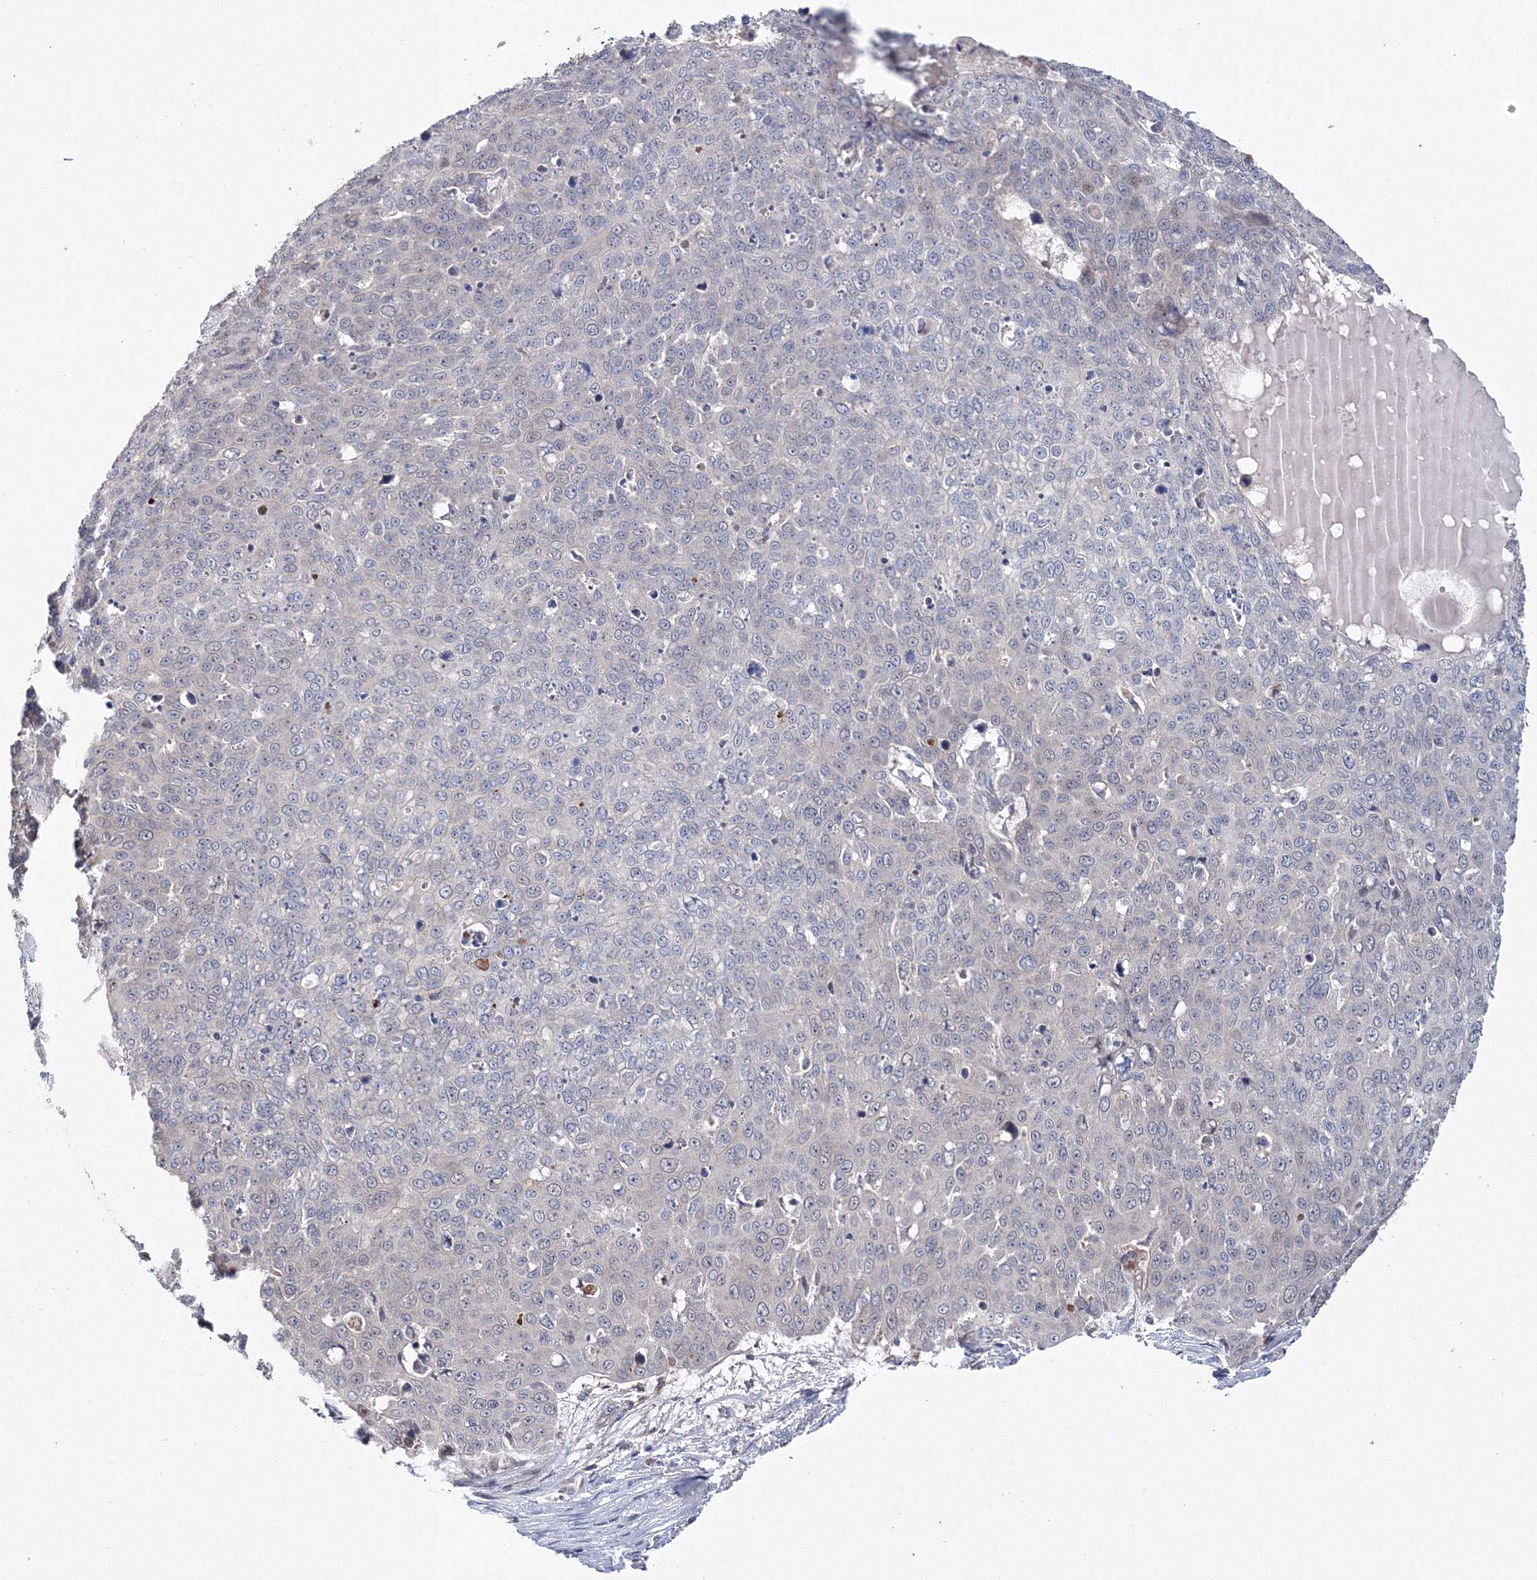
{"staining": {"intensity": "negative", "quantity": "none", "location": "none"}, "tissue": "skin cancer", "cell_type": "Tumor cells", "image_type": "cancer", "snomed": [{"axis": "morphology", "description": "Squamous cell carcinoma, NOS"}, {"axis": "topography", "description": "Skin"}], "caption": "Immunohistochemistry (IHC) histopathology image of skin squamous cell carcinoma stained for a protein (brown), which demonstrates no positivity in tumor cells.", "gene": "PPP2R2B", "patient": {"sex": "male", "age": 71}}